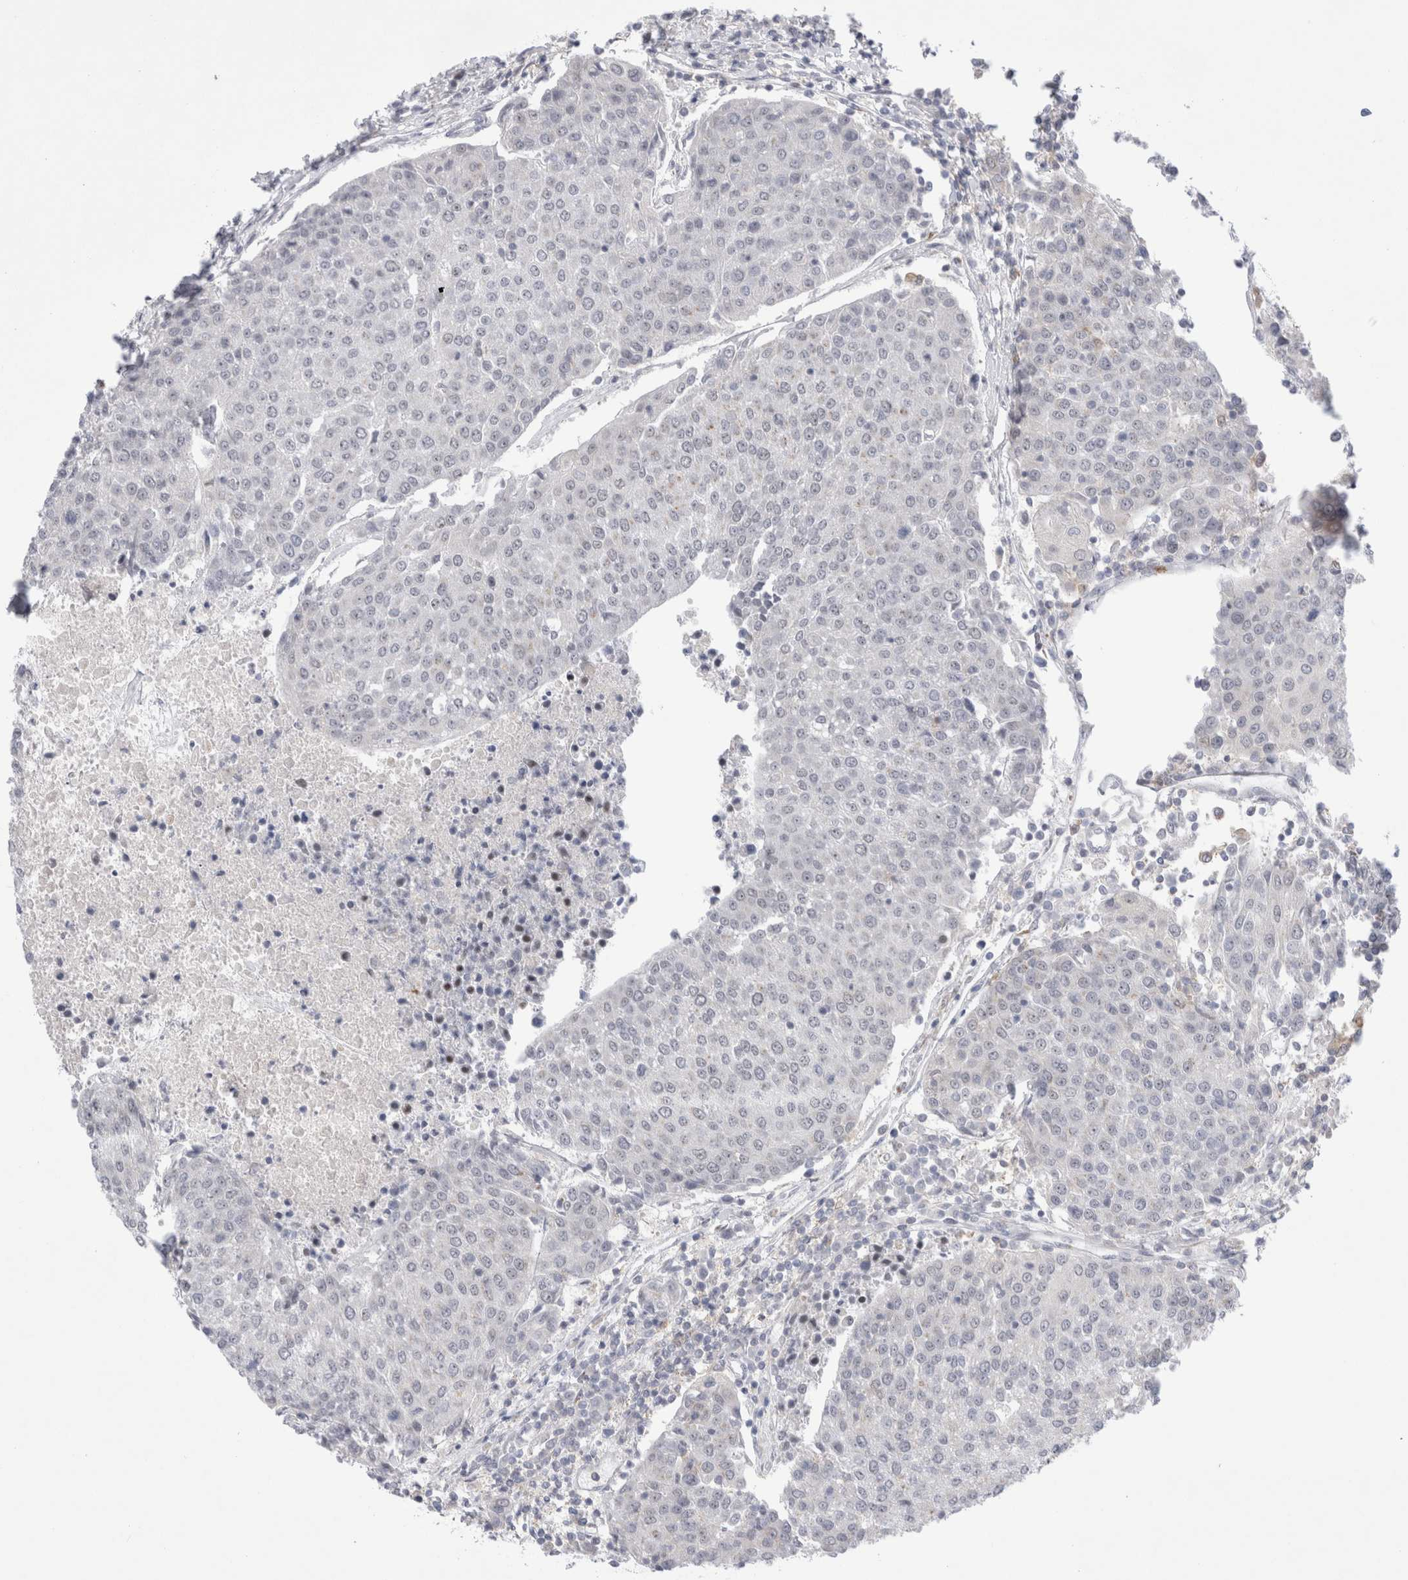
{"staining": {"intensity": "negative", "quantity": "none", "location": "none"}, "tissue": "urothelial cancer", "cell_type": "Tumor cells", "image_type": "cancer", "snomed": [{"axis": "morphology", "description": "Urothelial carcinoma, High grade"}, {"axis": "topography", "description": "Urinary bladder"}], "caption": "Micrograph shows no protein expression in tumor cells of urothelial carcinoma (high-grade) tissue. The staining was performed using DAB (3,3'-diaminobenzidine) to visualize the protein expression in brown, while the nuclei were stained in blue with hematoxylin (Magnification: 20x).", "gene": "CERS5", "patient": {"sex": "female", "age": 85}}